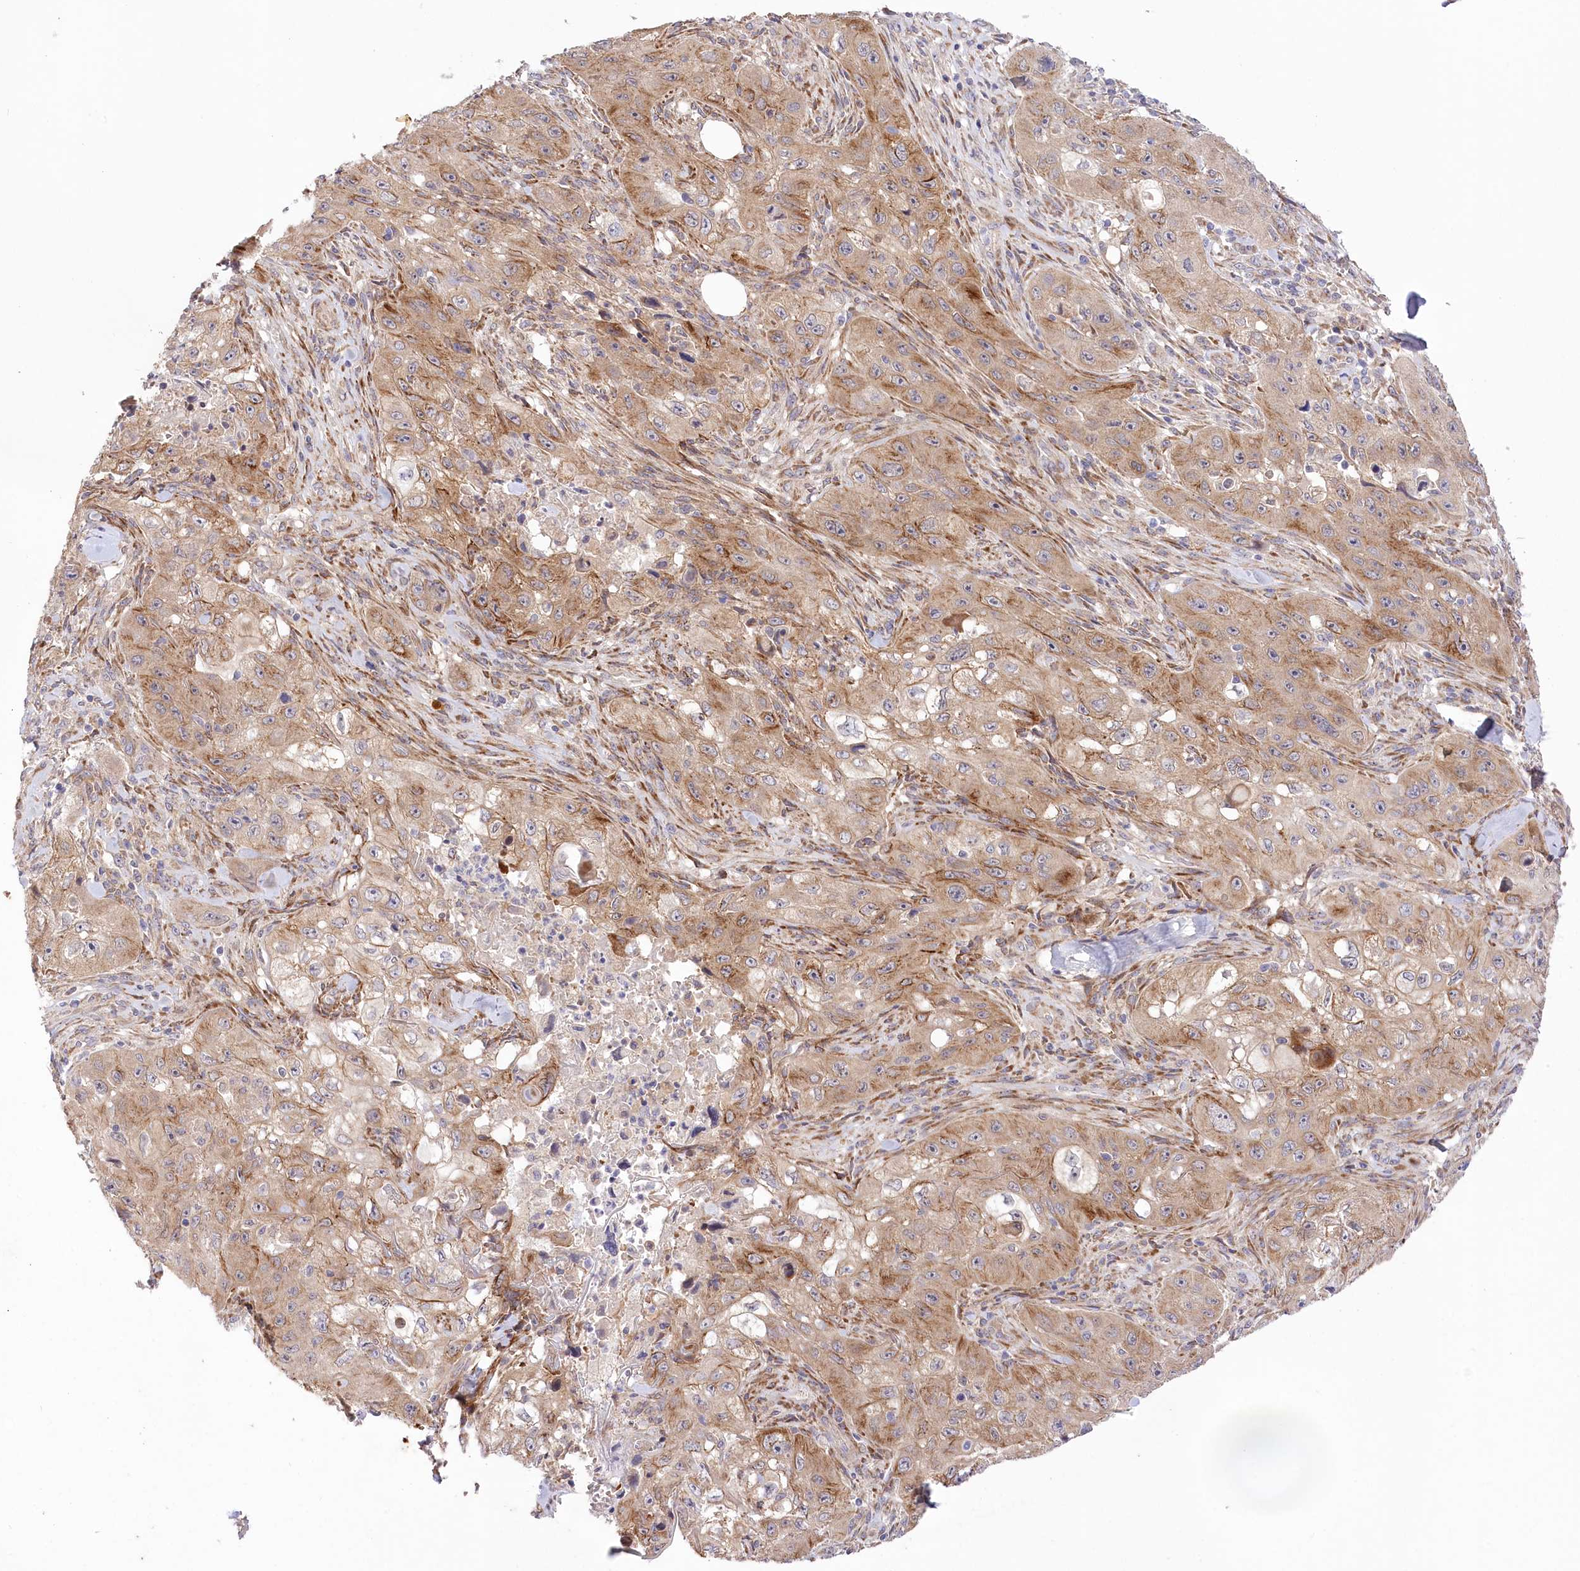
{"staining": {"intensity": "moderate", "quantity": ">75%", "location": "cytoplasmic/membranous"}, "tissue": "skin cancer", "cell_type": "Tumor cells", "image_type": "cancer", "snomed": [{"axis": "morphology", "description": "Squamous cell carcinoma, NOS"}, {"axis": "topography", "description": "Skin"}, {"axis": "topography", "description": "Subcutis"}], "caption": "Skin cancer stained with DAB (3,3'-diaminobenzidine) immunohistochemistry displays medium levels of moderate cytoplasmic/membranous expression in about >75% of tumor cells.", "gene": "TRUB1", "patient": {"sex": "male", "age": 73}}